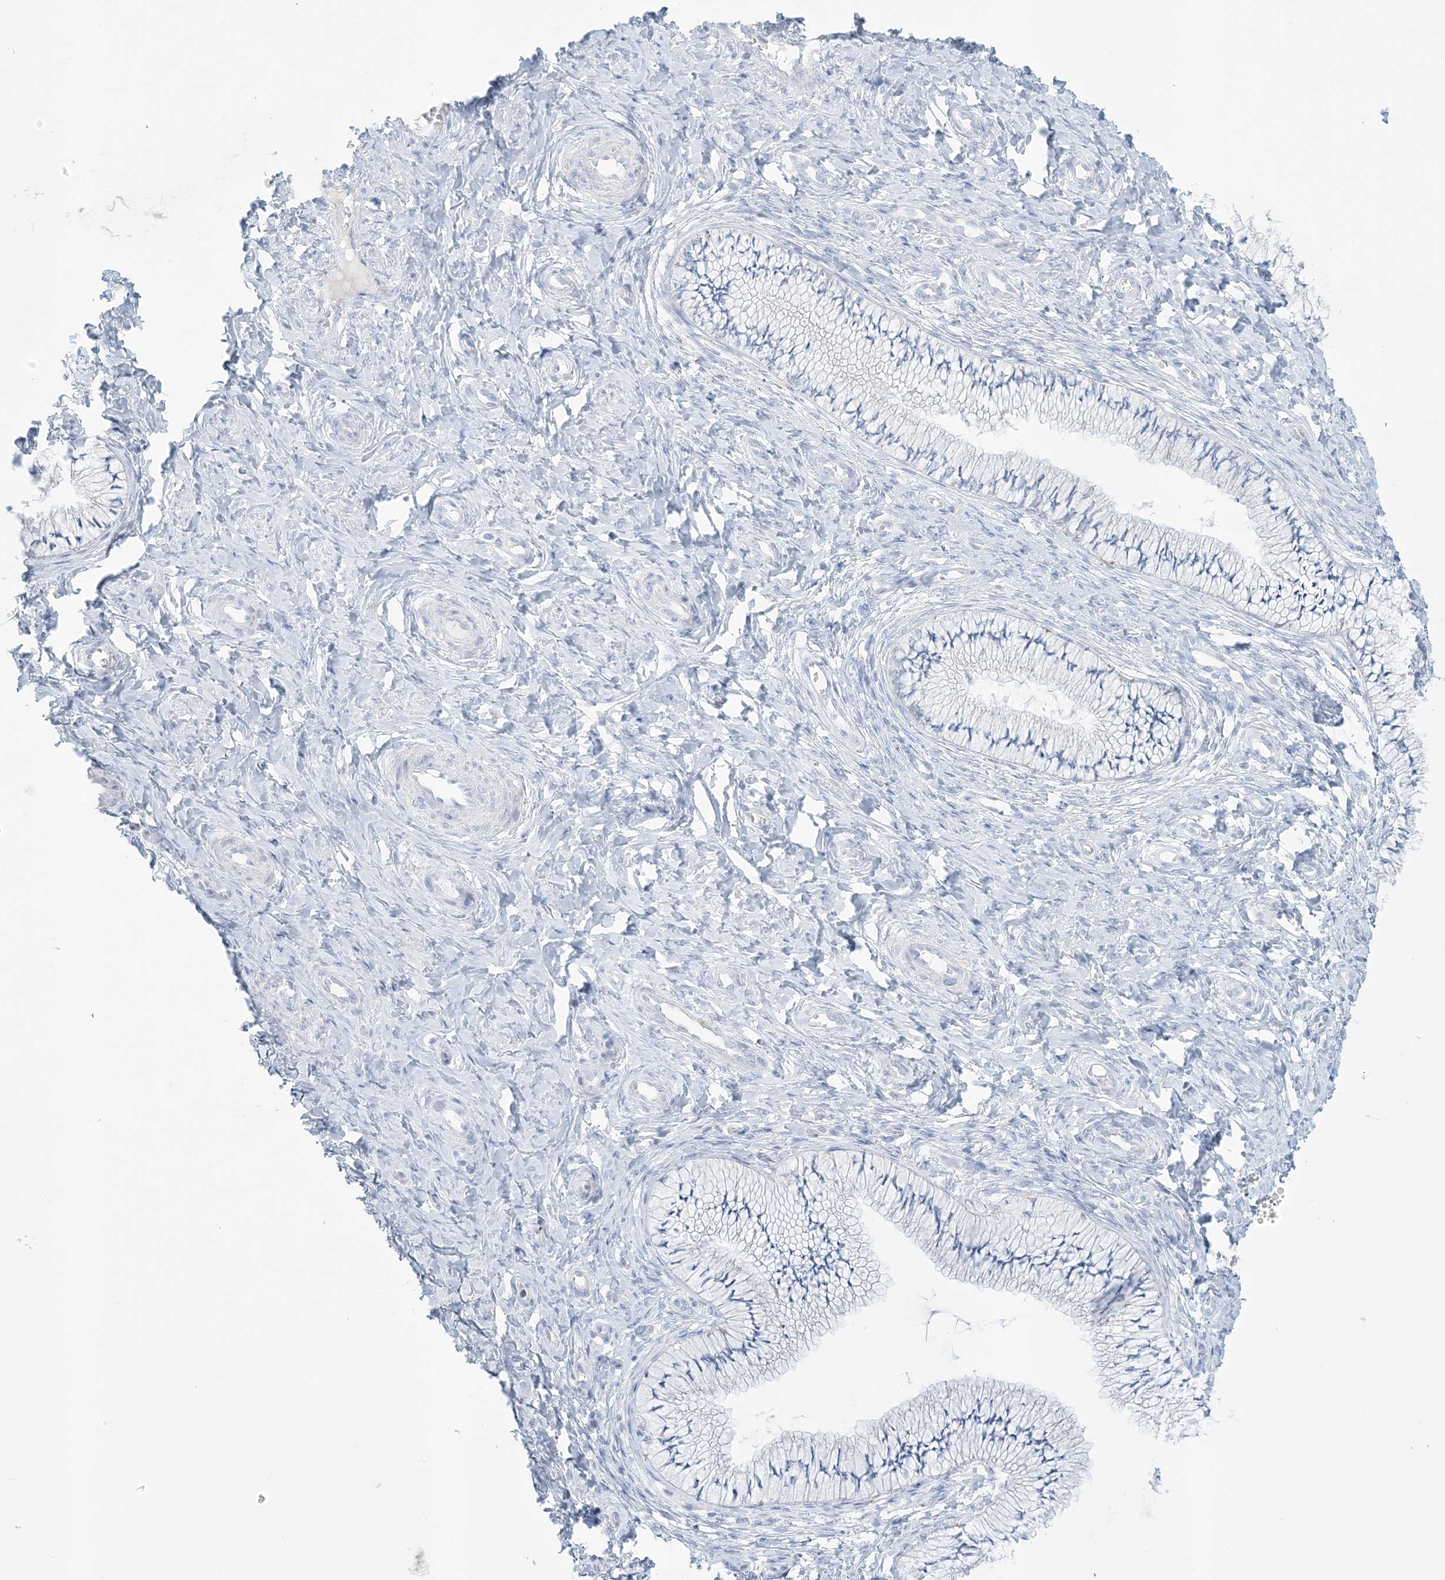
{"staining": {"intensity": "negative", "quantity": "none", "location": "none"}, "tissue": "cervix", "cell_type": "Glandular cells", "image_type": "normal", "snomed": [{"axis": "morphology", "description": "Normal tissue, NOS"}, {"axis": "topography", "description": "Cervix"}], "caption": "A high-resolution photomicrograph shows immunohistochemistry staining of benign cervix, which displays no significant positivity in glandular cells.", "gene": "ZDHHC4", "patient": {"sex": "female", "age": 36}}